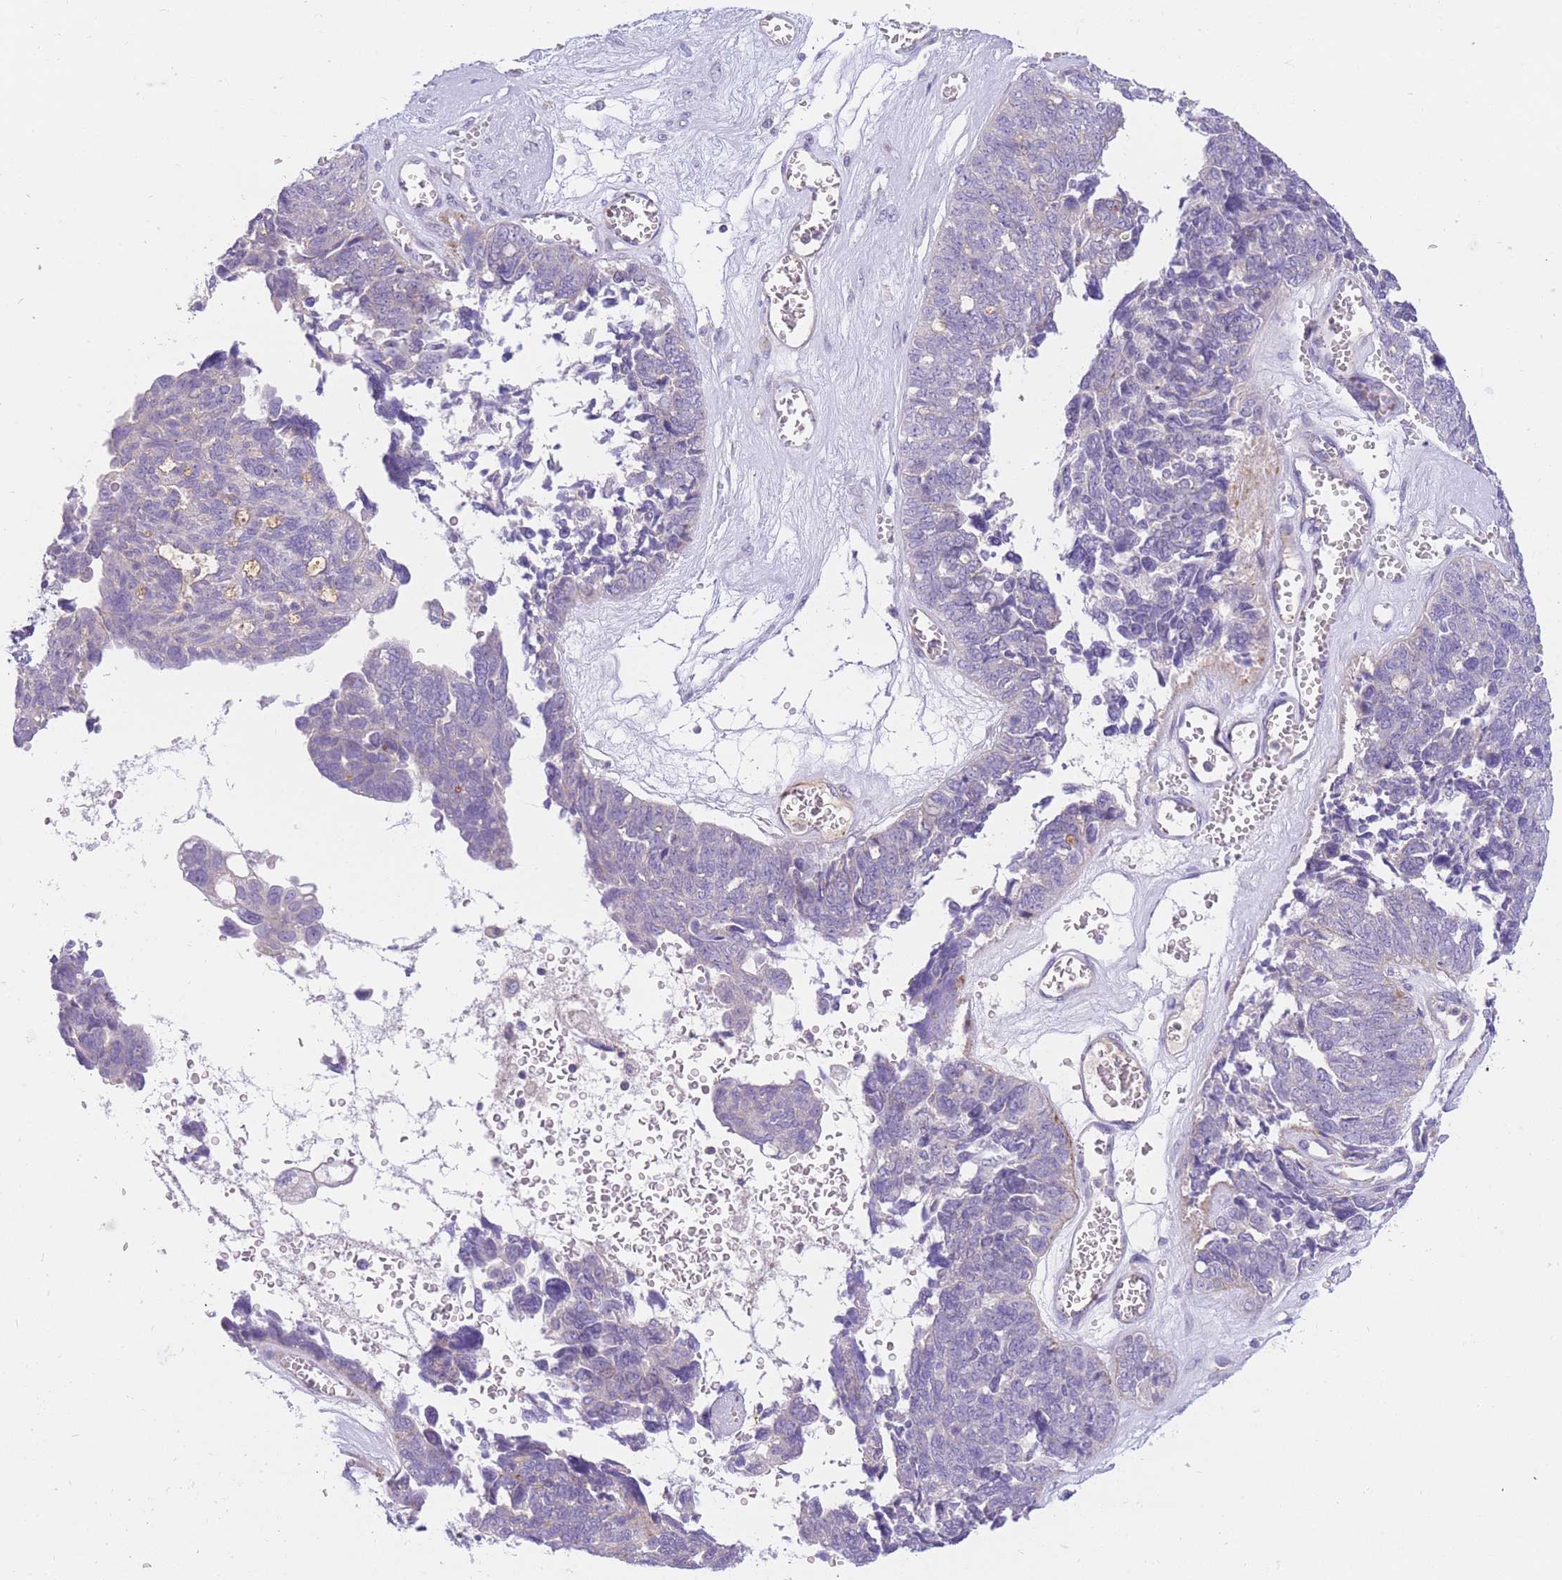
{"staining": {"intensity": "negative", "quantity": "none", "location": "none"}, "tissue": "ovarian cancer", "cell_type": "Tumor cells", "image_type": "cancer", "snomed": [{"axis": "morphology", "description": "Cystadenocarcinoma, serous, NOS"}, {"axis": "topography", "description": "Ovary"}], "caption": "Ovarian serous cystadenocarcinoma was stained to show a protein in brown. There is no significant staining in tumor cells.", "gene": "SULT1A1", "patient": {"sex": "female", "age": 79}}